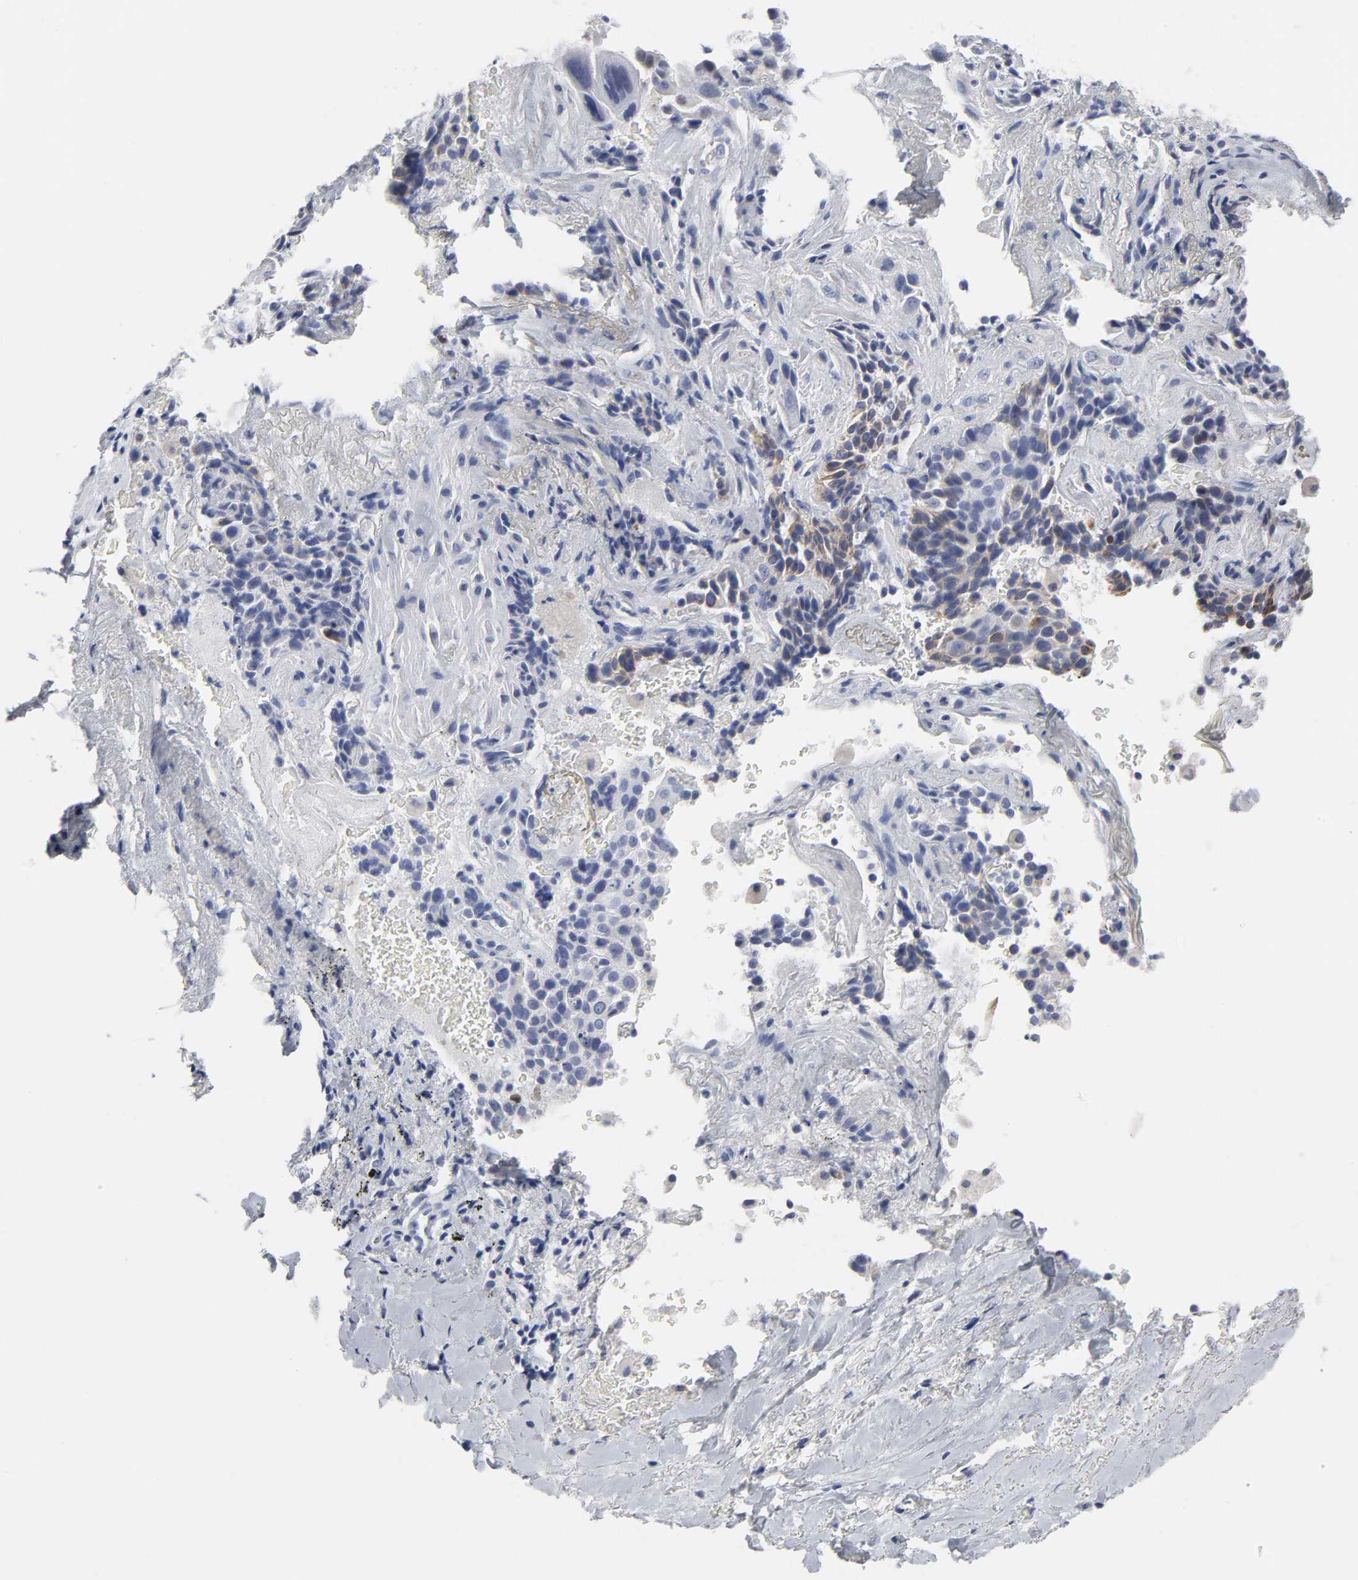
{"staining": {"intensity": "moderate", "quantity": "<25%", "location": "cytoplasmic/membranous"}, "tissue": "lung cancer", "cell_type": "Tumor cells", "image_type": "cancer", "snomed": [{"axis": "morphology", "description": "Squamous cell carcinoma, NOS"}, {"axis": "topography", "description": "Lung"}], "caption": "This histopathology image displays immunohistochemistry staining of human lung cancer (squamous cell carcinoma), with low moderate cytoplasmic/membranous positivity in about <25% of tumor cells.", "gene": "HNF4A", "patient": {"sex": "male", "age": 54}}